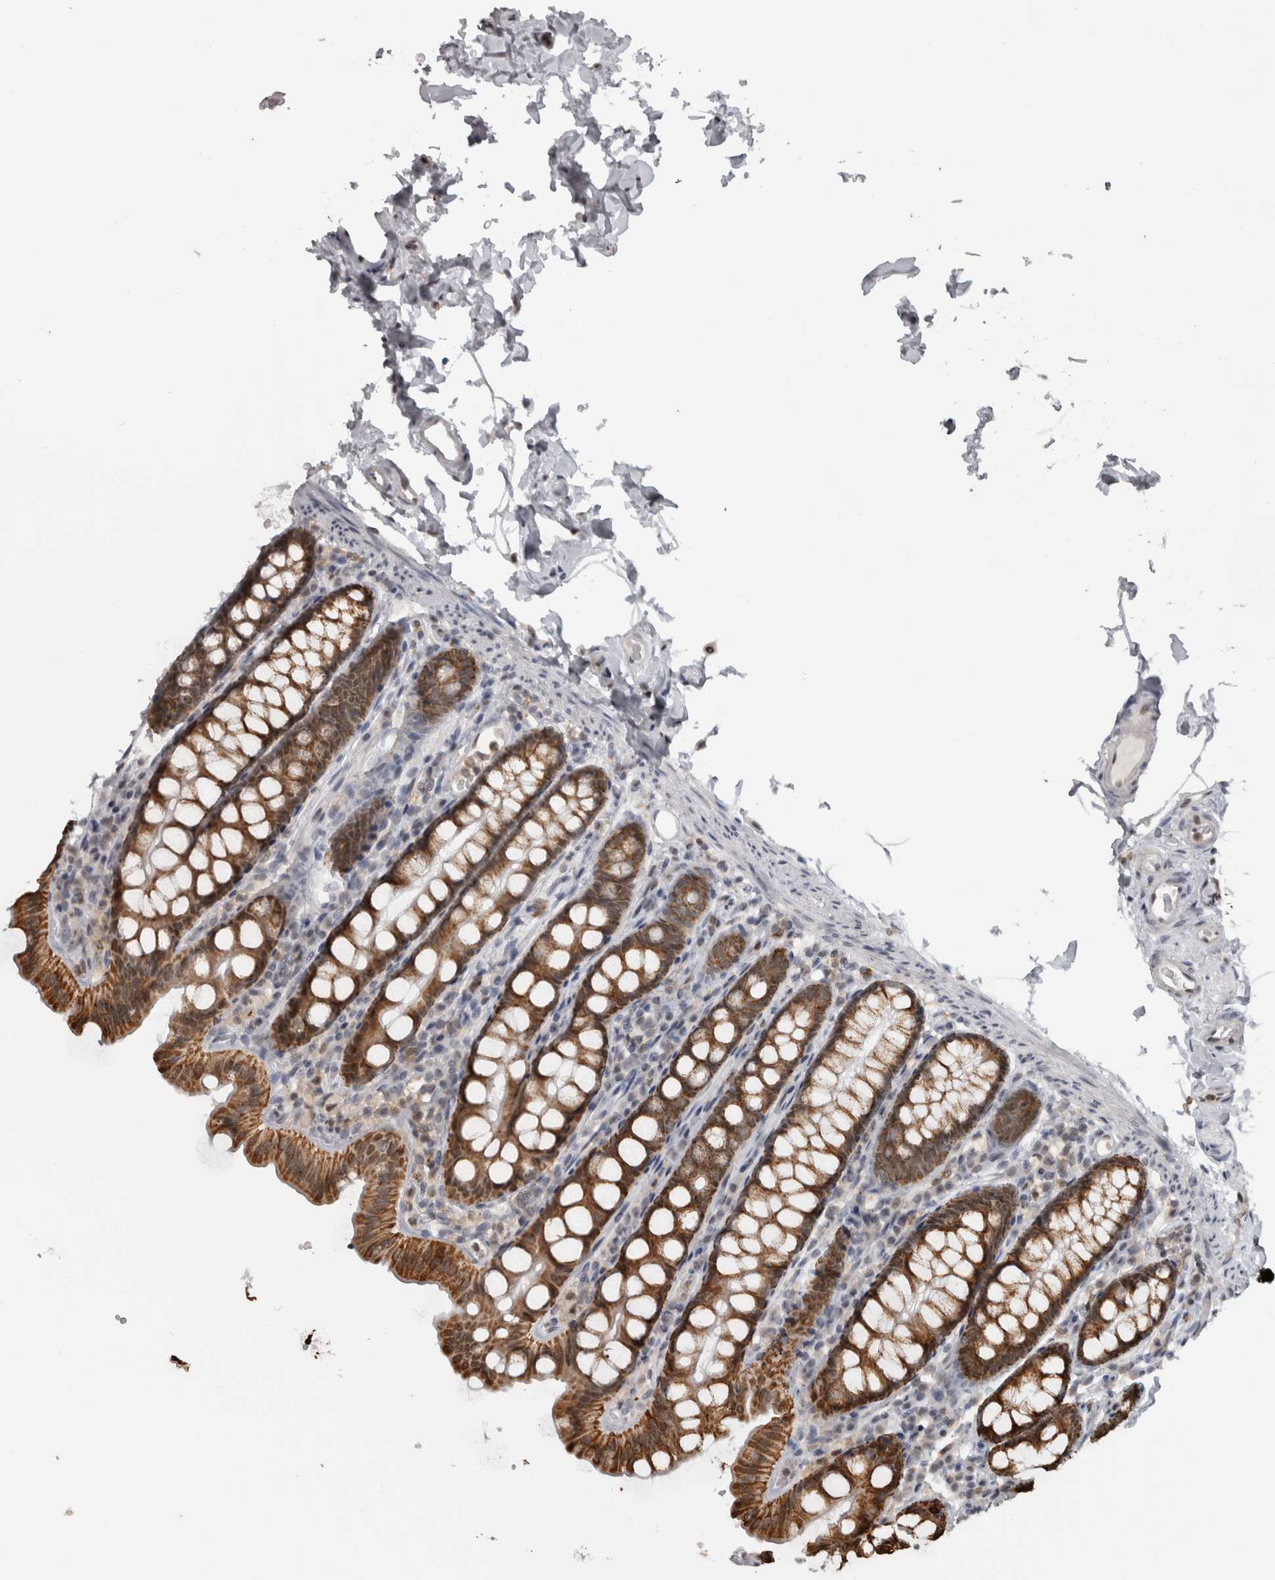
{"staining": {"intensity": "moderate", "quantity": ">75%", "location": "nuclear"}, "tissue": "colon", "cell_type": "Endothelial cells", "image_type": "normal", "snomed": [{"axis": "morphology", "description": "Normal tissue, NOS"}, {"axis": "topography", "description": "Colon"}, {"axis": "topography", "description": "Peripheral nerve tissue"}], "caption": "High-magnification brightfield microscopy of unremarkable colon stained with DAB (brown) and counterstained with hematoxylin (blue). endothelial cells exhibit moderate nuclear positivity is seen in approximately>75% of cells. The staining is performed using DAB (3,3'-diaminobenzidine) brown chromogen to label protein expression. The nuclei are counter-stained blue using hematoxylin.", "gene": "MICU3", "patient": {"sex": "female", "age": 61}}